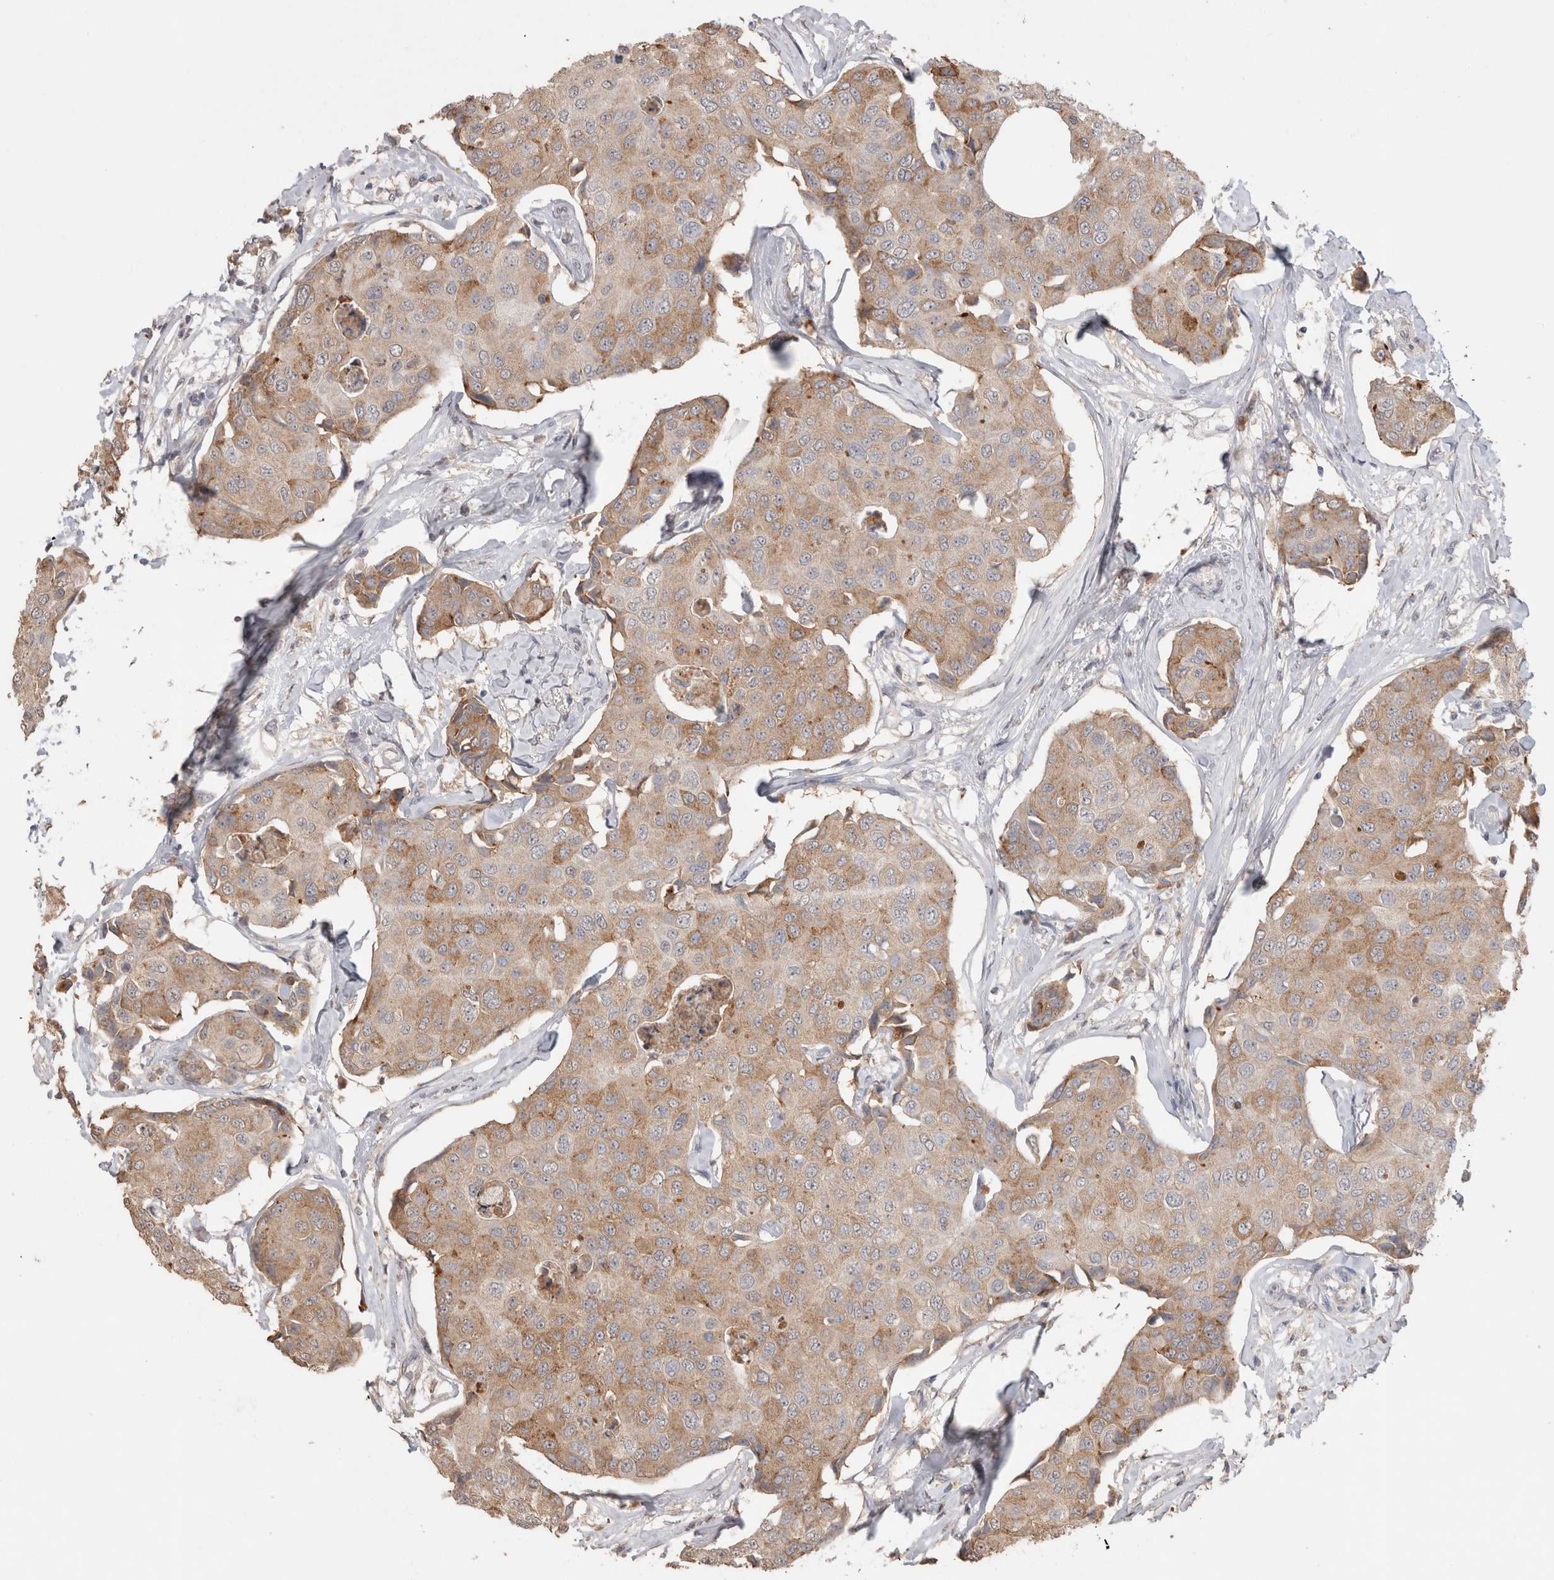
{"staining": {"intensity": "moderate", "quantity": "25%-75%", "location": "cytoplasmic/membranous"}, "tissue": "breast cancer", "cell_type": "Tumor cells", "image_type": "cancer", "snomed": [{"axis": "morphology", "description": "Duct carcinoma"}, {"axis": "topography", "description": "Breast"}], "caption": "This is an image of immunohistochemistry staining of breast infiltrating ductal carcinoma, which shows moderate expression in the cytoplasmic/membranous of tumor cells.", "gene": "NAALADL2", "patient": {"sex": "female", "age": 80}}